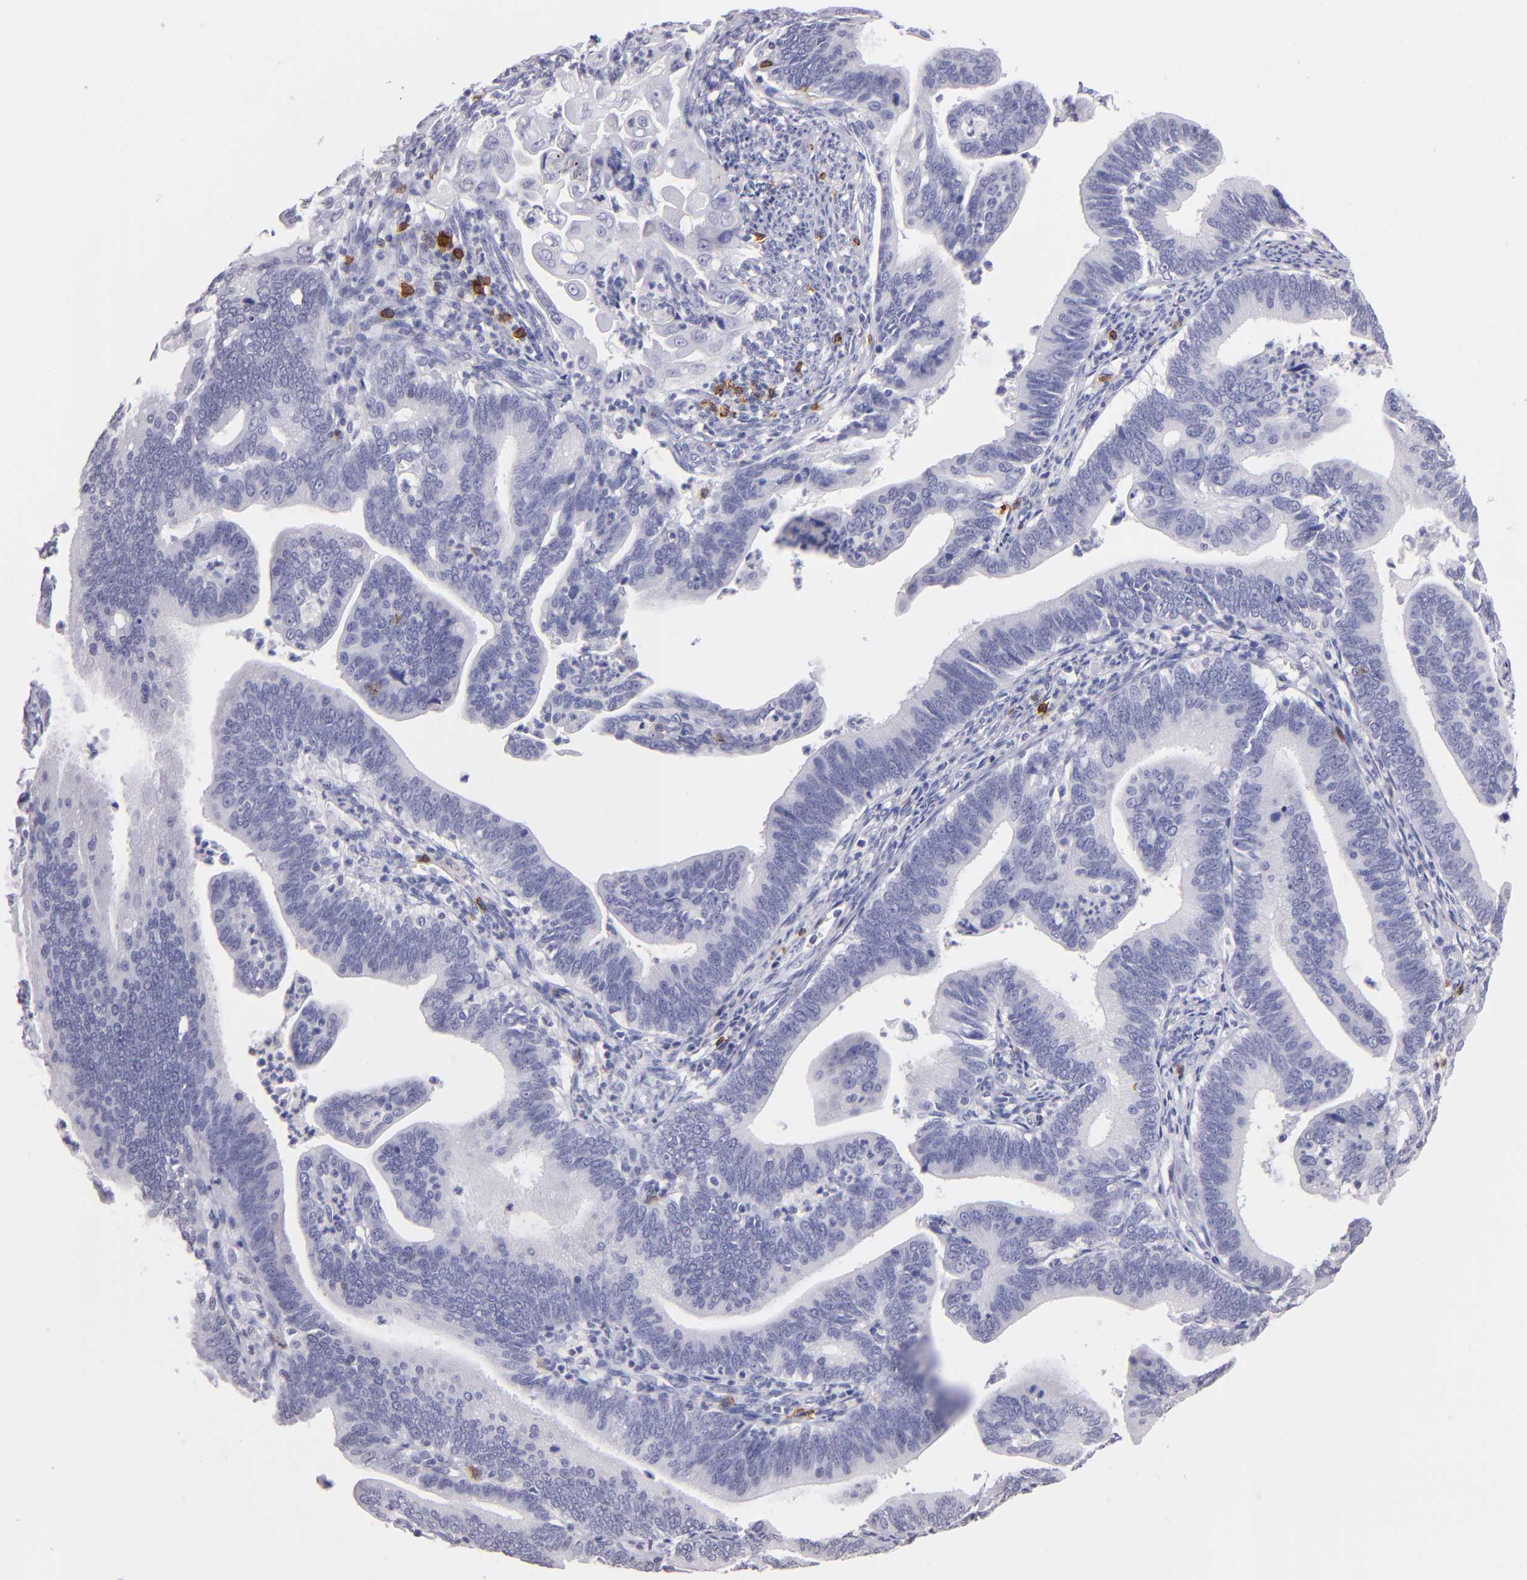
{"staining": {"intensity": "negative", "quantity": "none", "location": "none"}, "tissue": "cervical cancer", "cell_type": "Tumor cells", "image_type": "cancer", "snomed": [{"axis": "morphology", "description": "Adenocarcinoma, NOS"}, {"axis": "topography", "description": "Cervix"}], "caption": "DAB (3,3'-diaminobenzidine) immunohistochemical staining of human cervical cancer (adenocarcinoma) displays no significant expression in tumor cells.", "gene": "IL2RA", "patient": {"sex": "female", "age": 47}}